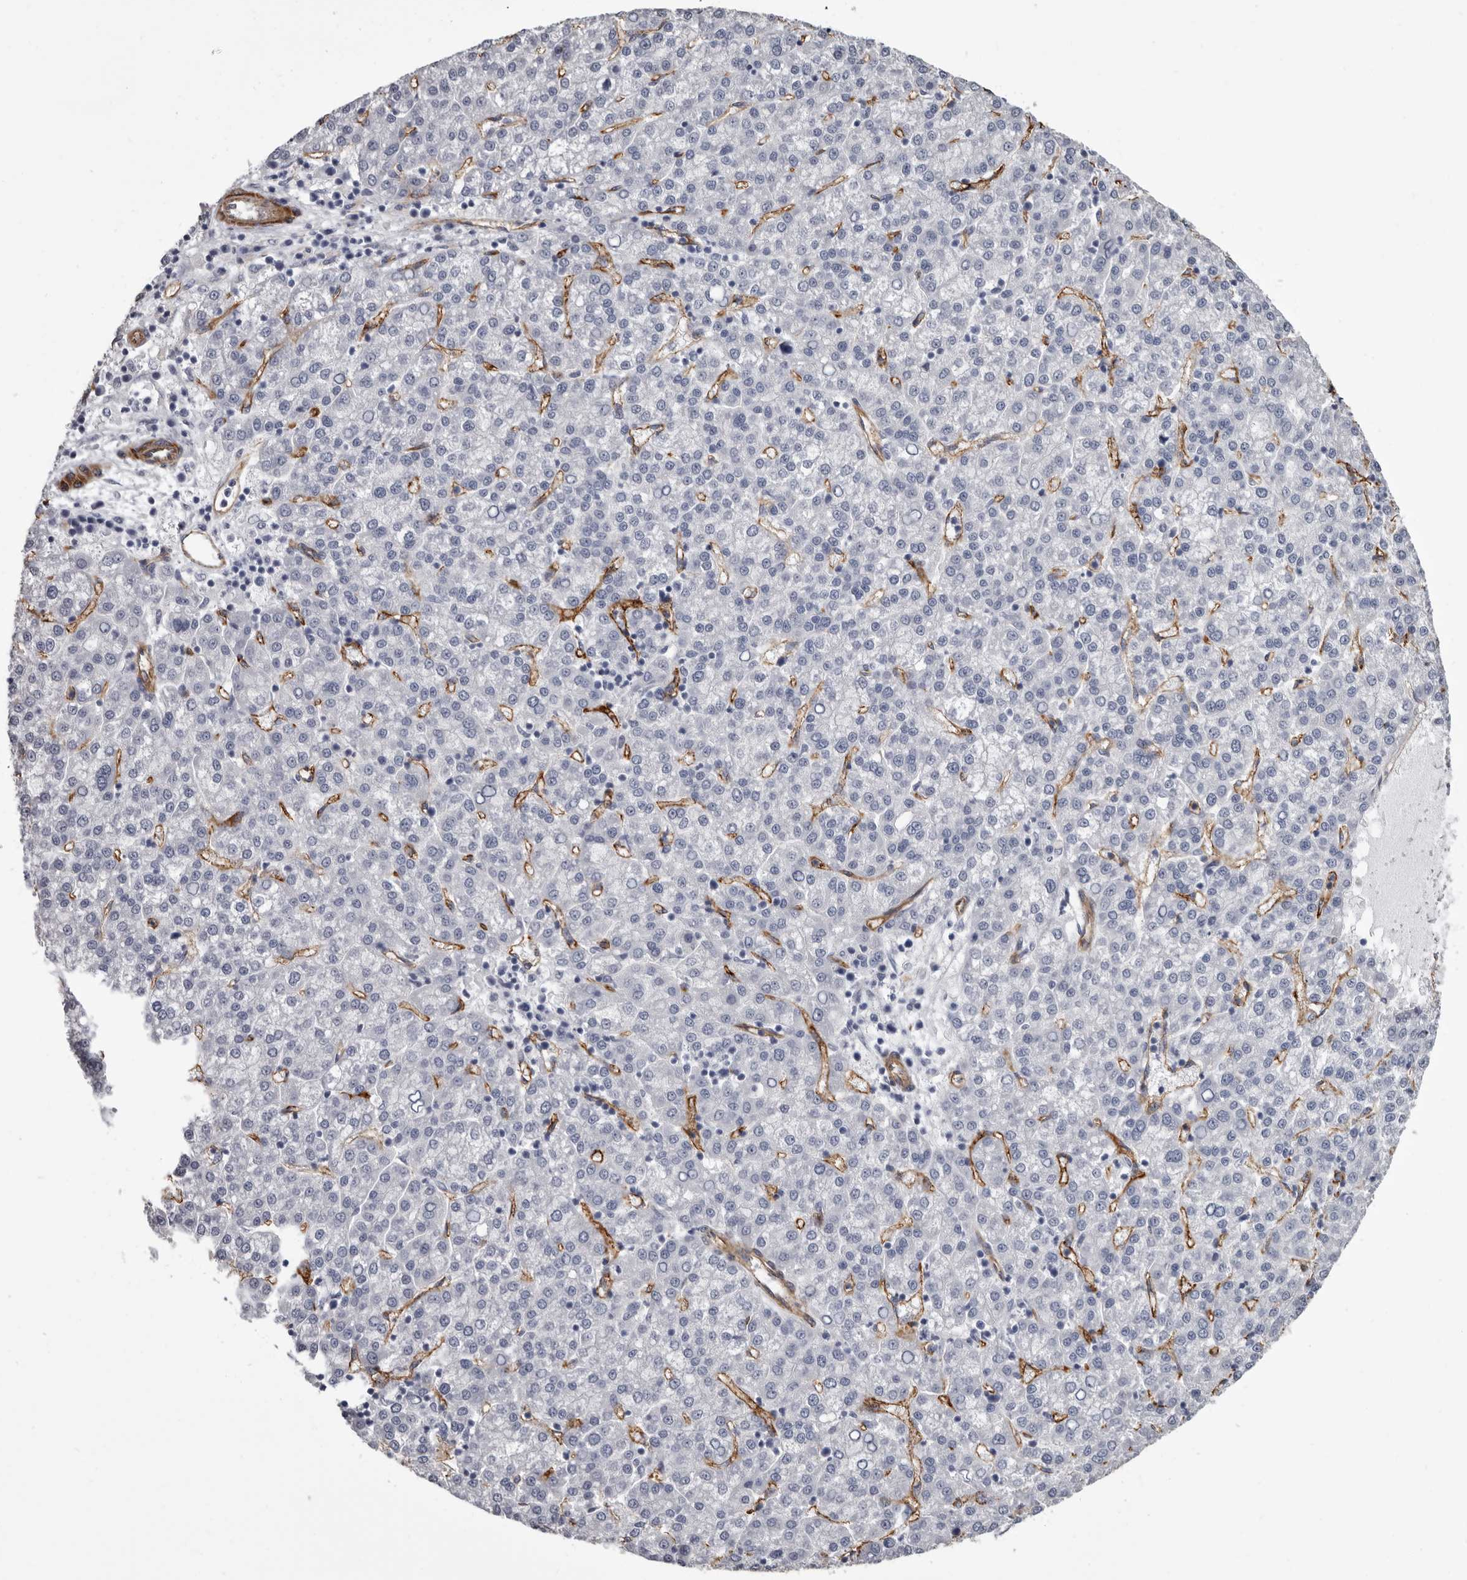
{"staining": {"intensity": "negative", "quantity": "none", "location": "none"}, "tissue": "liver cancer", "cell_type": "Tumor cells", "image_type": "cancer", "snomed": [{"axis": "morphology", "description": "Carcinoma, Hepatocellular, NOS"}, {"axis": "topography", "description": "Liver"}], "caption": "High magnification brightfield microscopy of liver cancer stained with DAB (brown) and counterstained with hematoxylin (blue): tumor cells show no significant staining.", "gene": "ADGRL4", "patient": {"sex": "female", "age": 58}}